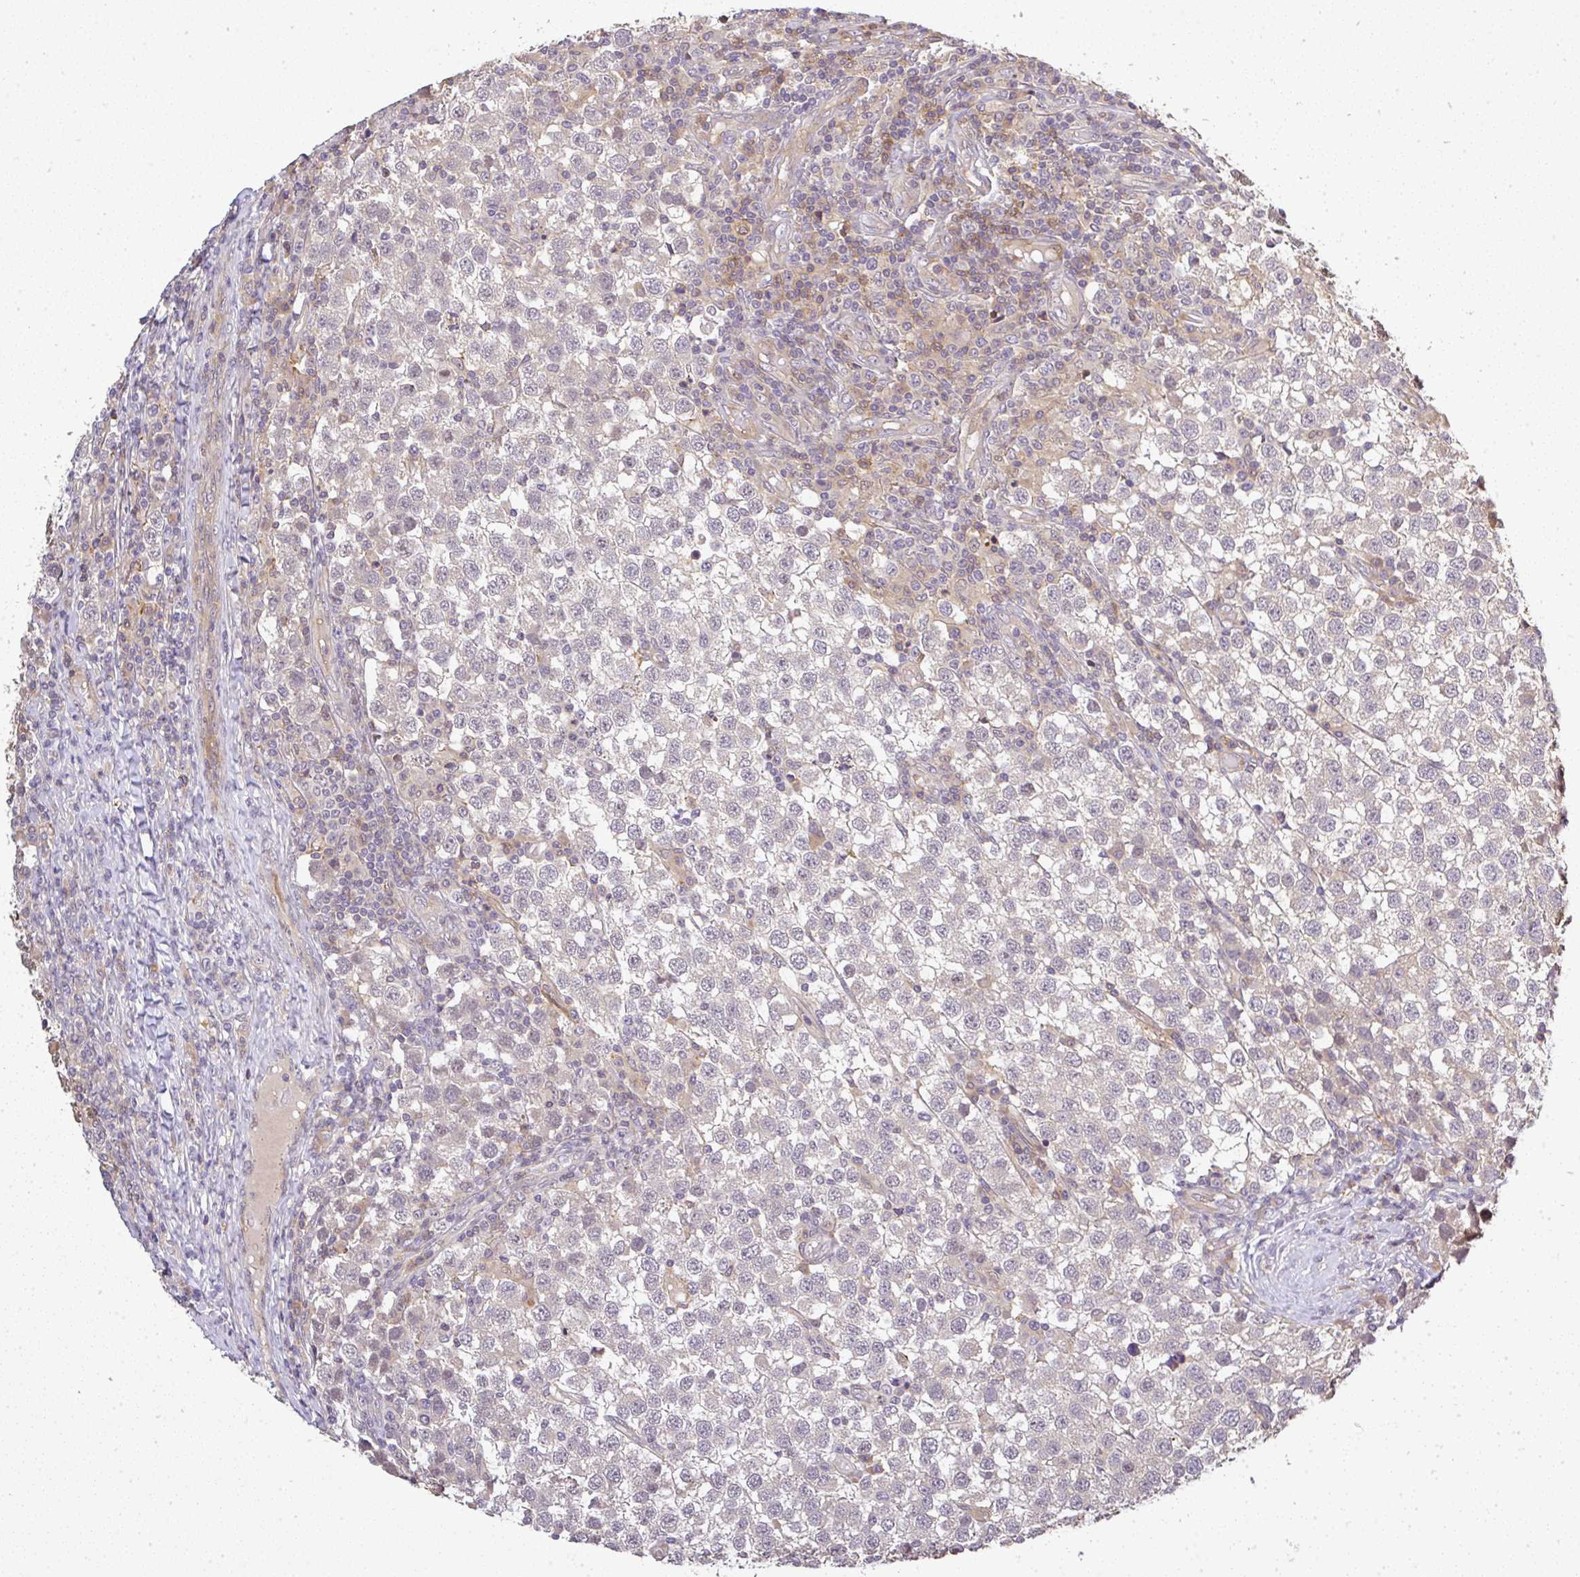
{"staining": {"intensity": "negative", "quantity": "none", "location": "none"}, "tissue": "testis cancer", "cell_type": "Tumor cells", "image_type": "cancer", "snomed": [{"axis": "morphology", "description": "Seminoma, NOS"}, {"axis": "topography", "description": "Testis"}], "caption": "This is an immunohistochemistry histopathology image of testis seminoma. There is no staining in tumor cells.", "gene": "FAM153A", "patient": {"sex": "male", "age": 34}}